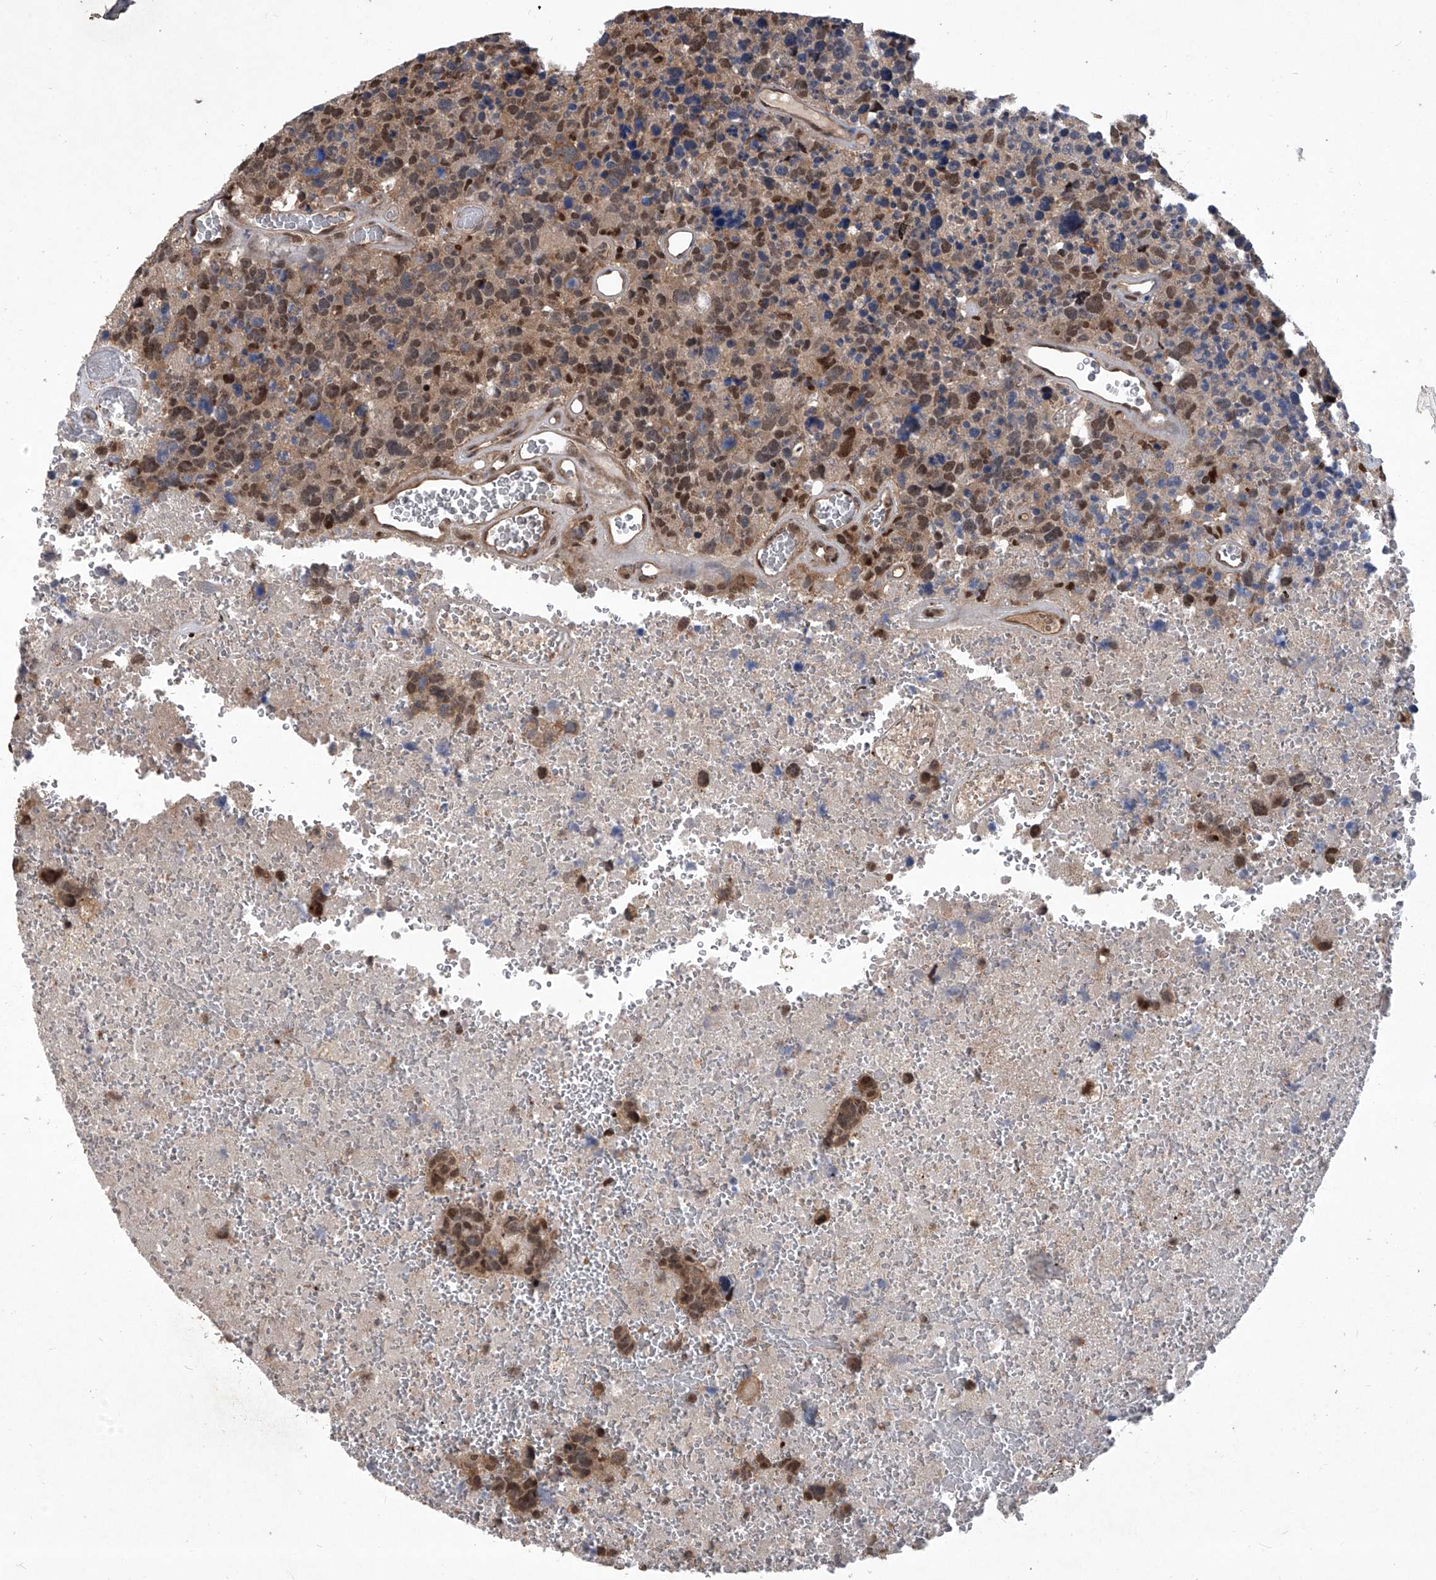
{"staining": {"intensity": "moderate", "quantity": "25%-75%", "location": "nuclear"}, "tissue": "glioma", "cell_type": "Tumor cells", "image_type": "cancer", "snomed": [{"axis": "morphology", "description": "Glioma, malignant, High grade"}, {"axis": "topography", "description": "Brain"}], "caption": "High-grade glioma (malignant) tissue shows moderate nuclear positivity in about 25%-75% of tumor cells, visualized by immunohistochemistry.", "gene": "PSMB1", "patient": {"sex": "male", "age": 69}}